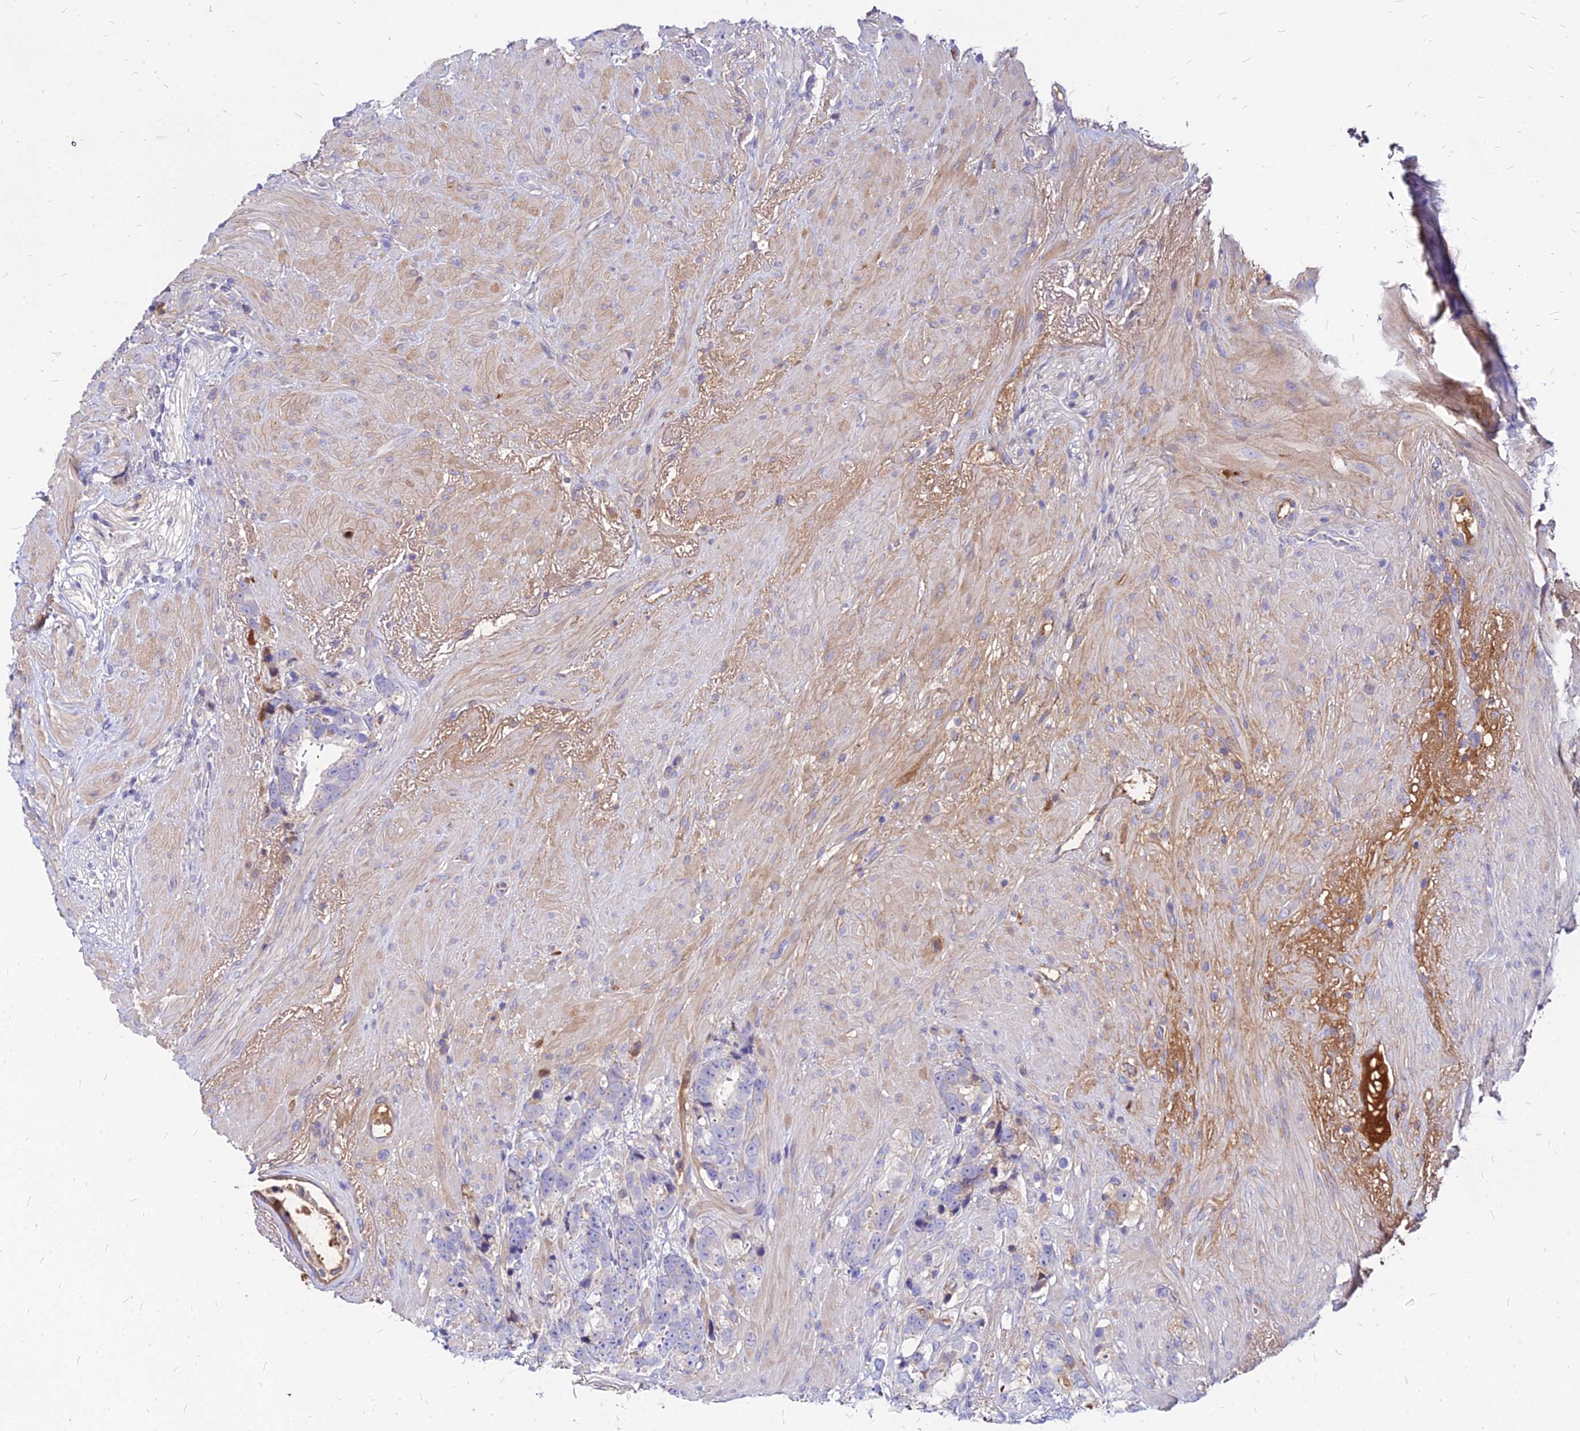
{"staining": {"intensity": "negative", "quantity": "none", "location": "none"}, "tissue": "prostate cancer", "cell_type": "Tumor cells", "image_type": "cancer", "snomed": [{"axis": "morphology", "description": "Adenocarcinoma, High grade"}, {"axis": "topography", "description": "Prostate"}], "caption": "Human prostate high-grade adenocarcinoma stained for a protein using immunohistochemistry shows no staining in tumor cells.", "gene": "ACSM6", "patient": {"sex": "male", "age": 74}}